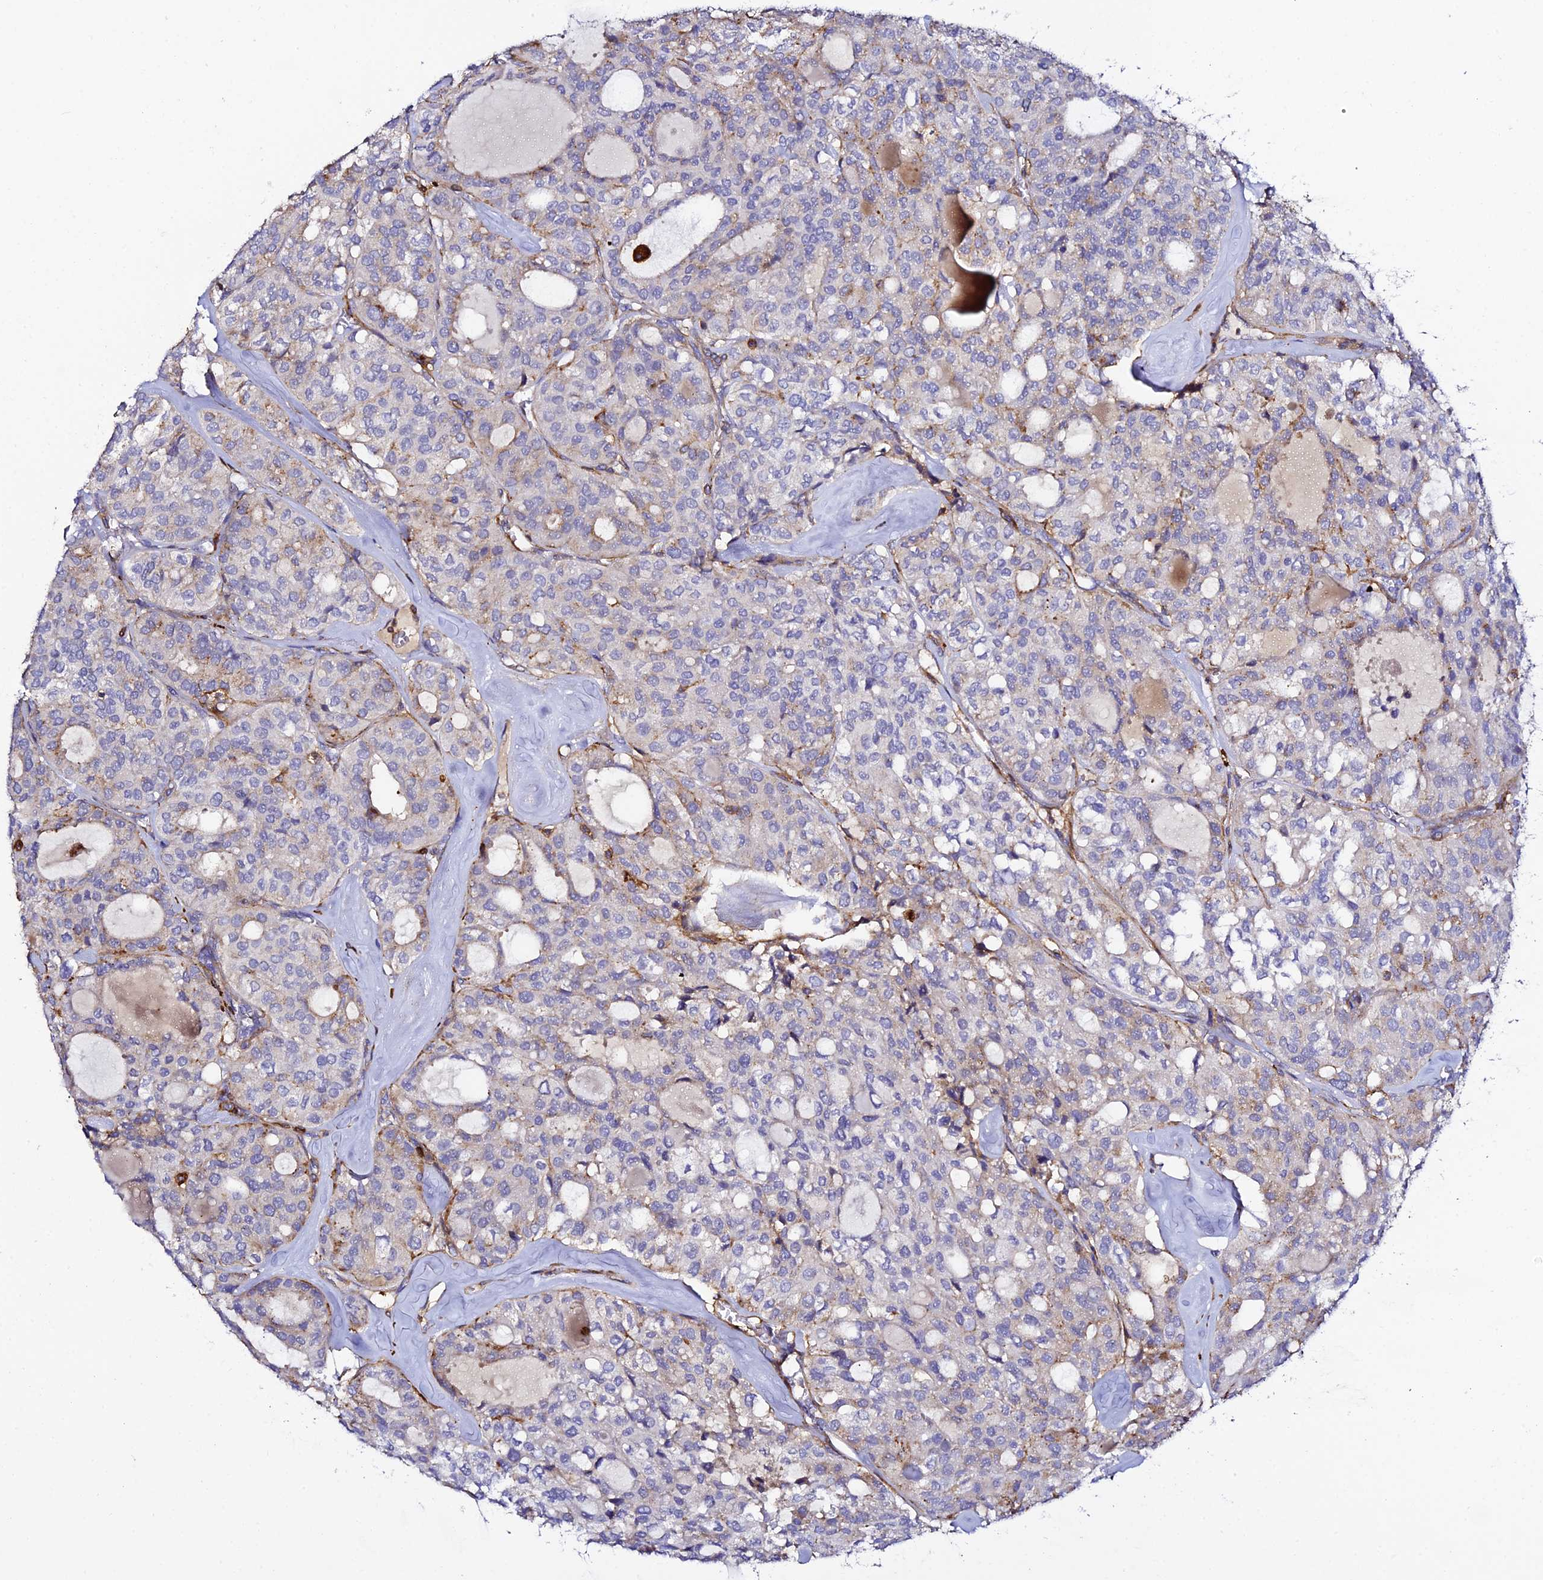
{"staining": {"intensity": "moderate", "quantity": "<25%", "location": "cytoplasmic/membranous"}, "tissue": "thyroid cancer", "cell_type": "Tumor cells", "image_type": "cancer", "snomed": [{"axis": "morphology", "description": "Follicular adenoma carcinoma, NOS"}, {"axis": "topography", "description": "Thyroid gland"}], "caption": "Thyroid cancer (follicular adenoma carcinoma) tissue displays moderate cytoplasmic/membranous expression in about <25% of tumor cells The staining was performed using DAB (3,3'-diaminobenzidine), with brown indicating positive protein expression. Nuclei are stained blue with hematoxylin.", "gene": "TRPV2", "patient": {"sex": "male", "age": 75}}